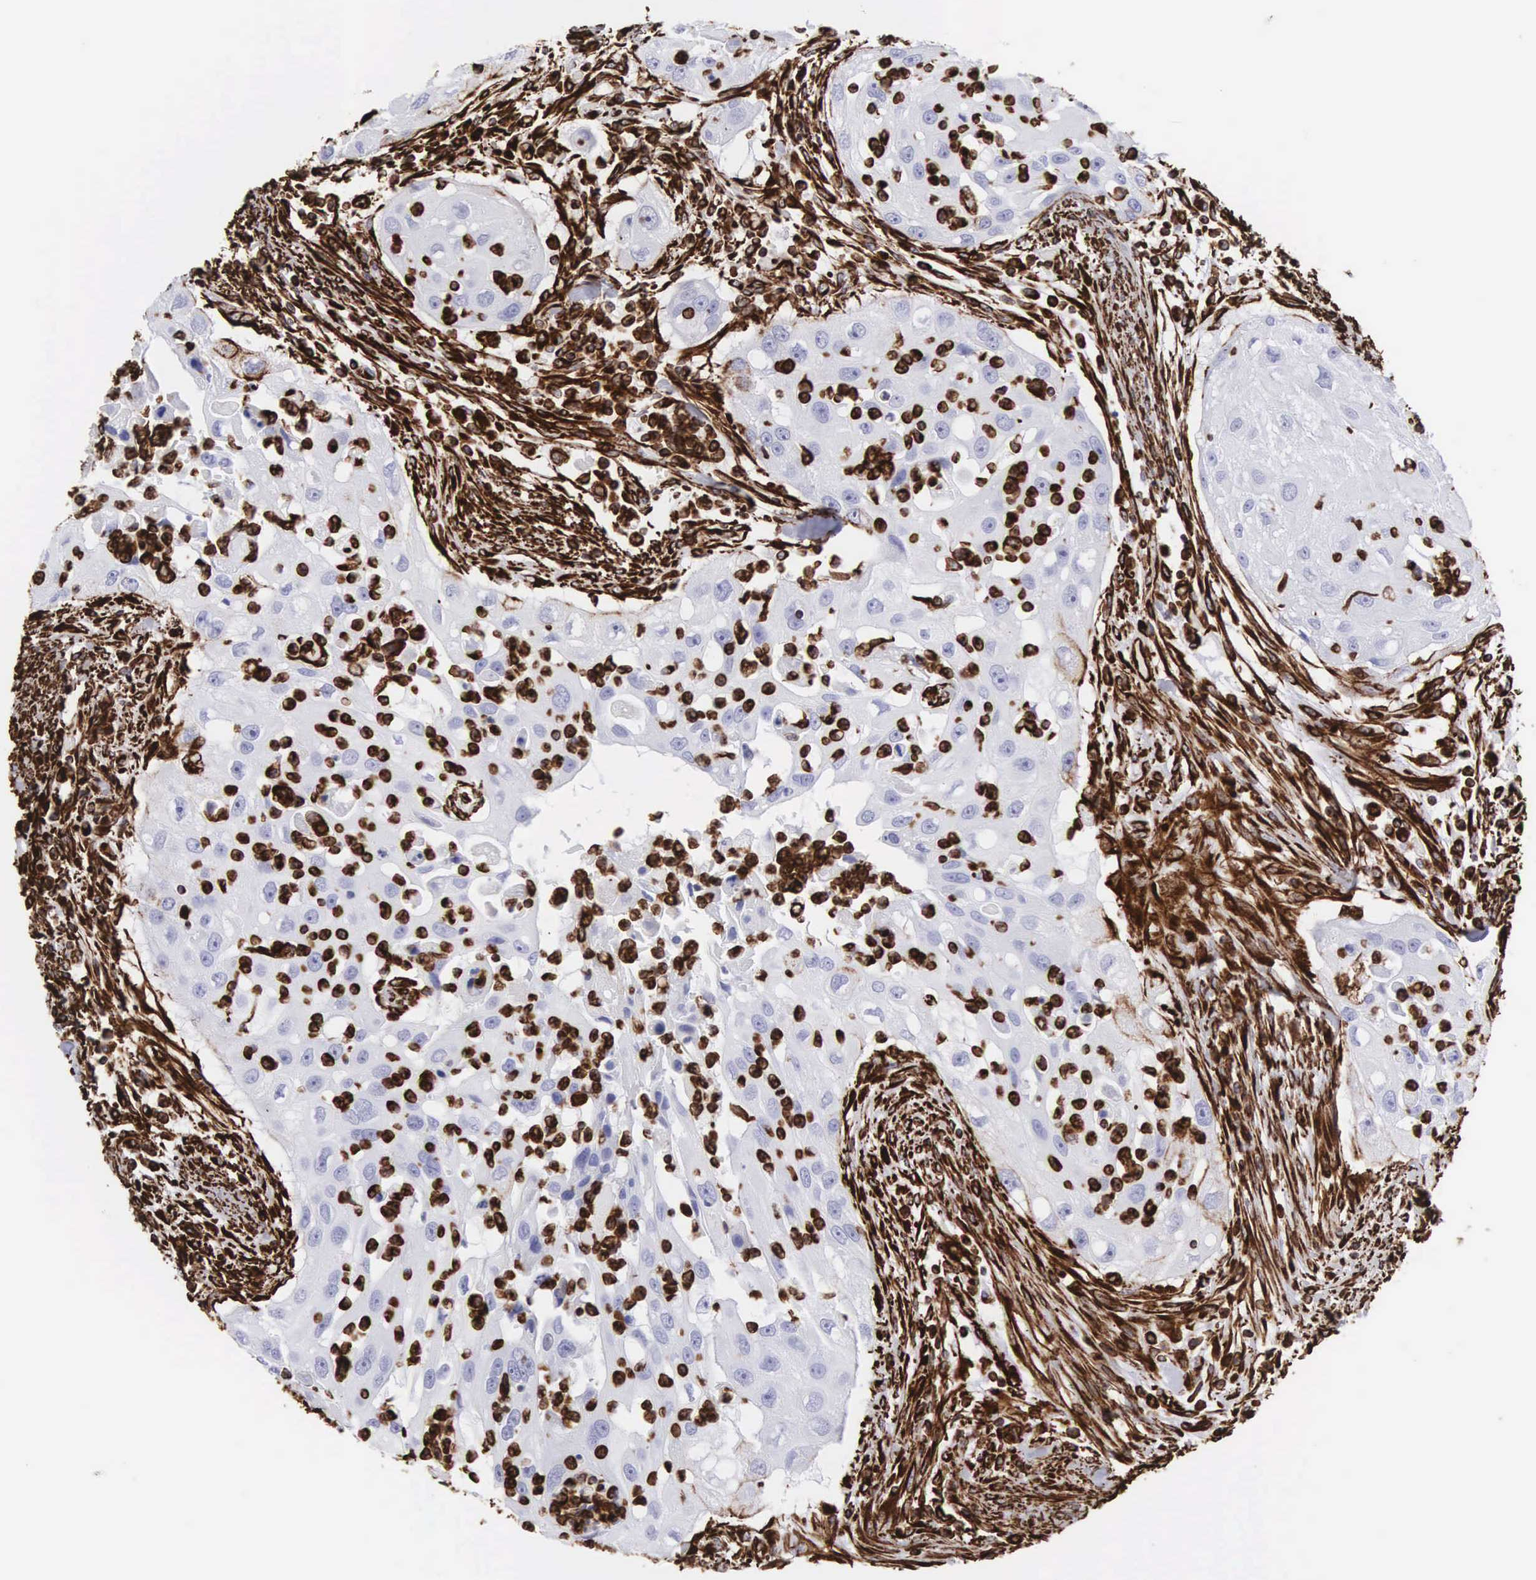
{"staining": {"intensity": "strong", "quantity": "25%-75%", "location": "cytoplasmic/membranous"}, "tissue": "head and neck cancer", "cell_type": "Tumor cells", "image_type": "cancer", "snomed": [{"axis": "morphology", "description": "Squamous cell carcinoma, NOS"}, {"axis": "topography", "description": "Head-Neck"}], "caption": "Squamous cell carcinoma (head and neck) stained with DAB (3,3'-diaminobenzidine) IHC reveals high levels of strong cytoplasmic/membranous expression in about 25%-75% of tumor cells. (Stains: DAB (3,3'-diaminobenzidine) in brown, nuclei in blue, Microscopy: brightfield microscopy at high magnification).", "gene": "VIM", "patient": {"sex": "male", "age": 64}}